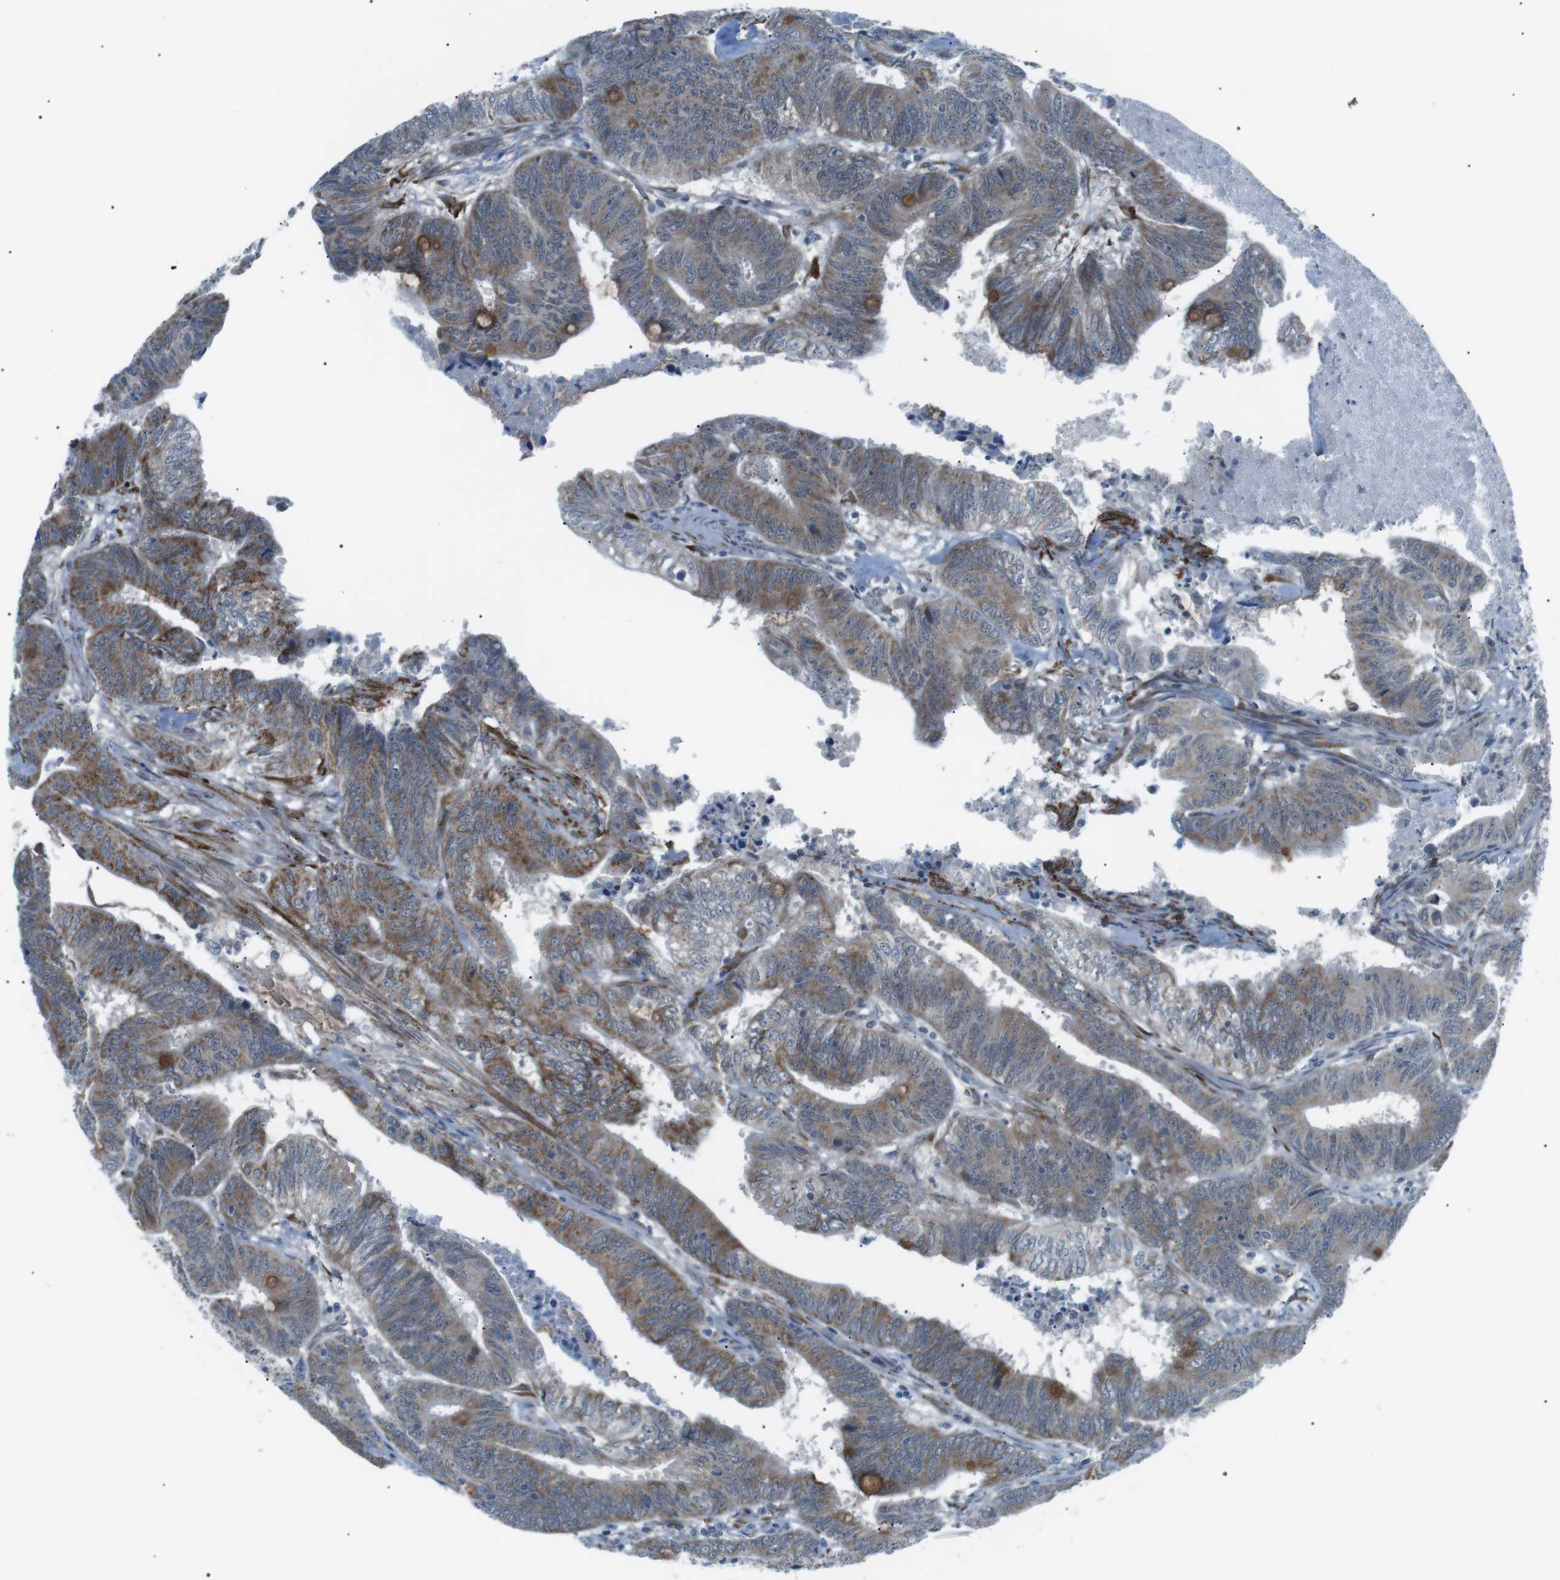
{"staining": {"intensity": "strong", "quantity": "25%-75%", "location": "cytoplasmic/membranous"}, "tissue": "colorectal cancer", "cell_type": "Tumor cells", "image_type": "cancer", "snomed": [{"axis": "morphology", "description": "Adenocarcinoma, NOS"}, {"axis": "topography", "description": "Colon"}], "caption": "IHC (DAB (3,3'-diaminobenzidine)) staining of human adenocarcinoma (colorectal) exhibits strong cytoplasmic/membranous protein expression in approximately 25%-75% of tumor cells.", "gene": "ARID5B", "patient": {"sex": "male", "age": 45}}